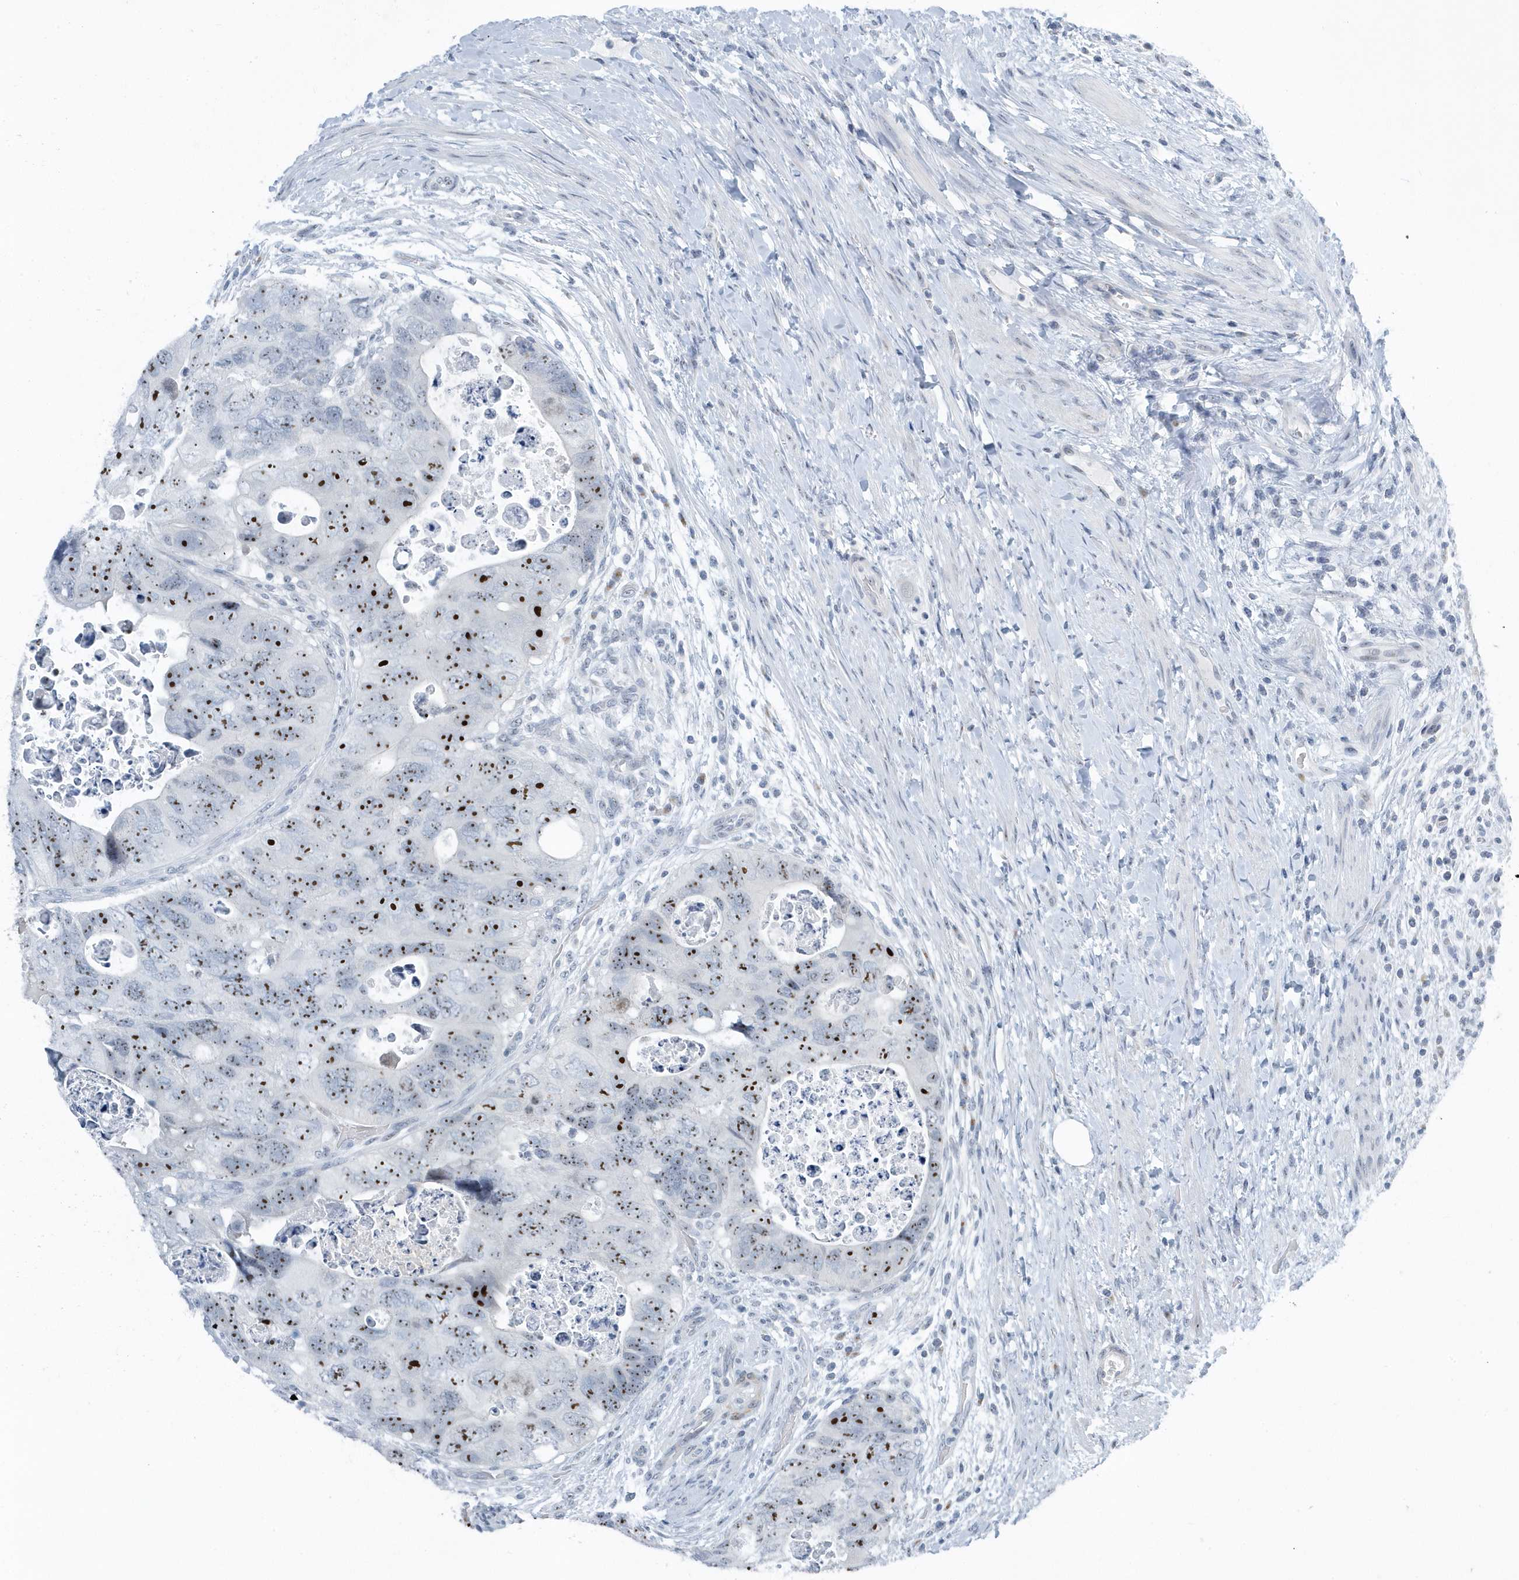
{"staining": {"intensity": "strong", "quantity": ">75%", "location": "nuclear"}, "tissue": "colorectal cancer", "cell_type": "Tumor cells", "image_type": "cancer", "snomed": [{"axis": "morphology", "description": "Adenocarcinoma, NOS"}, {"axis": "topography", "description": "Rectum"}], "caption": "Protein staining by immunohistochemistry shows strong nuclear positivity in about >75% of tumor cells in colorectal adenocarcinoma.", "gene": "RPF2", "patient": {"sex": "male", "age": 59}}